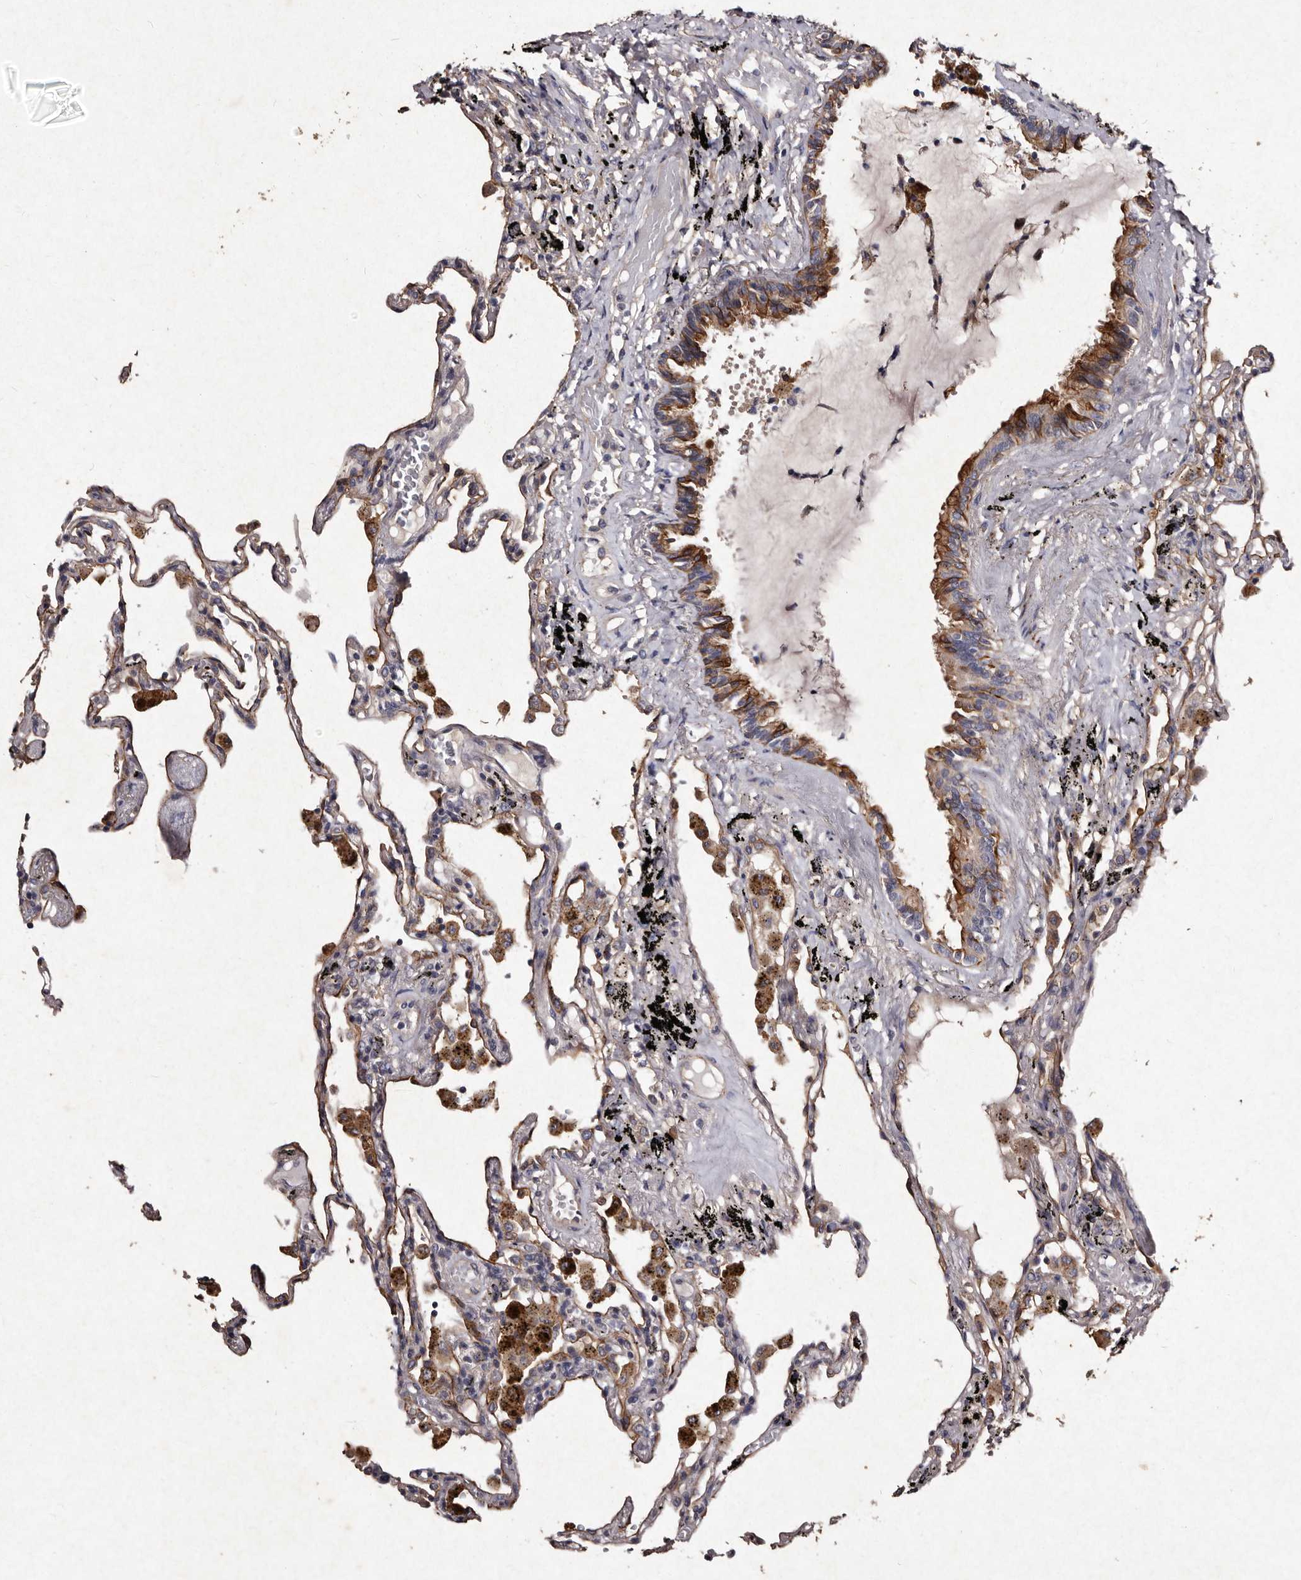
{"staining": {"intensity": "moderate", "quantity": "<25%", "location": "cytoplasmic/membranous"}, "tissue": "lung", "cell_type": "Alveolar cells", "image_type": "normal", "snomed": [{"axis": "morphology", "description": "Normal tissue, NOS"}, {"axis": "topography", "description": "Lung"}], "caption": "This image reveals benign lung stained with immunohistochemistry to label a protein in brown. The cytoplasmic/membranous of alveolar cells show moderate positivity for the protein. Nuclei are counter-stained blue.", "gene": "TFB1M", "patient": {"sex": "male", "age": 59}}